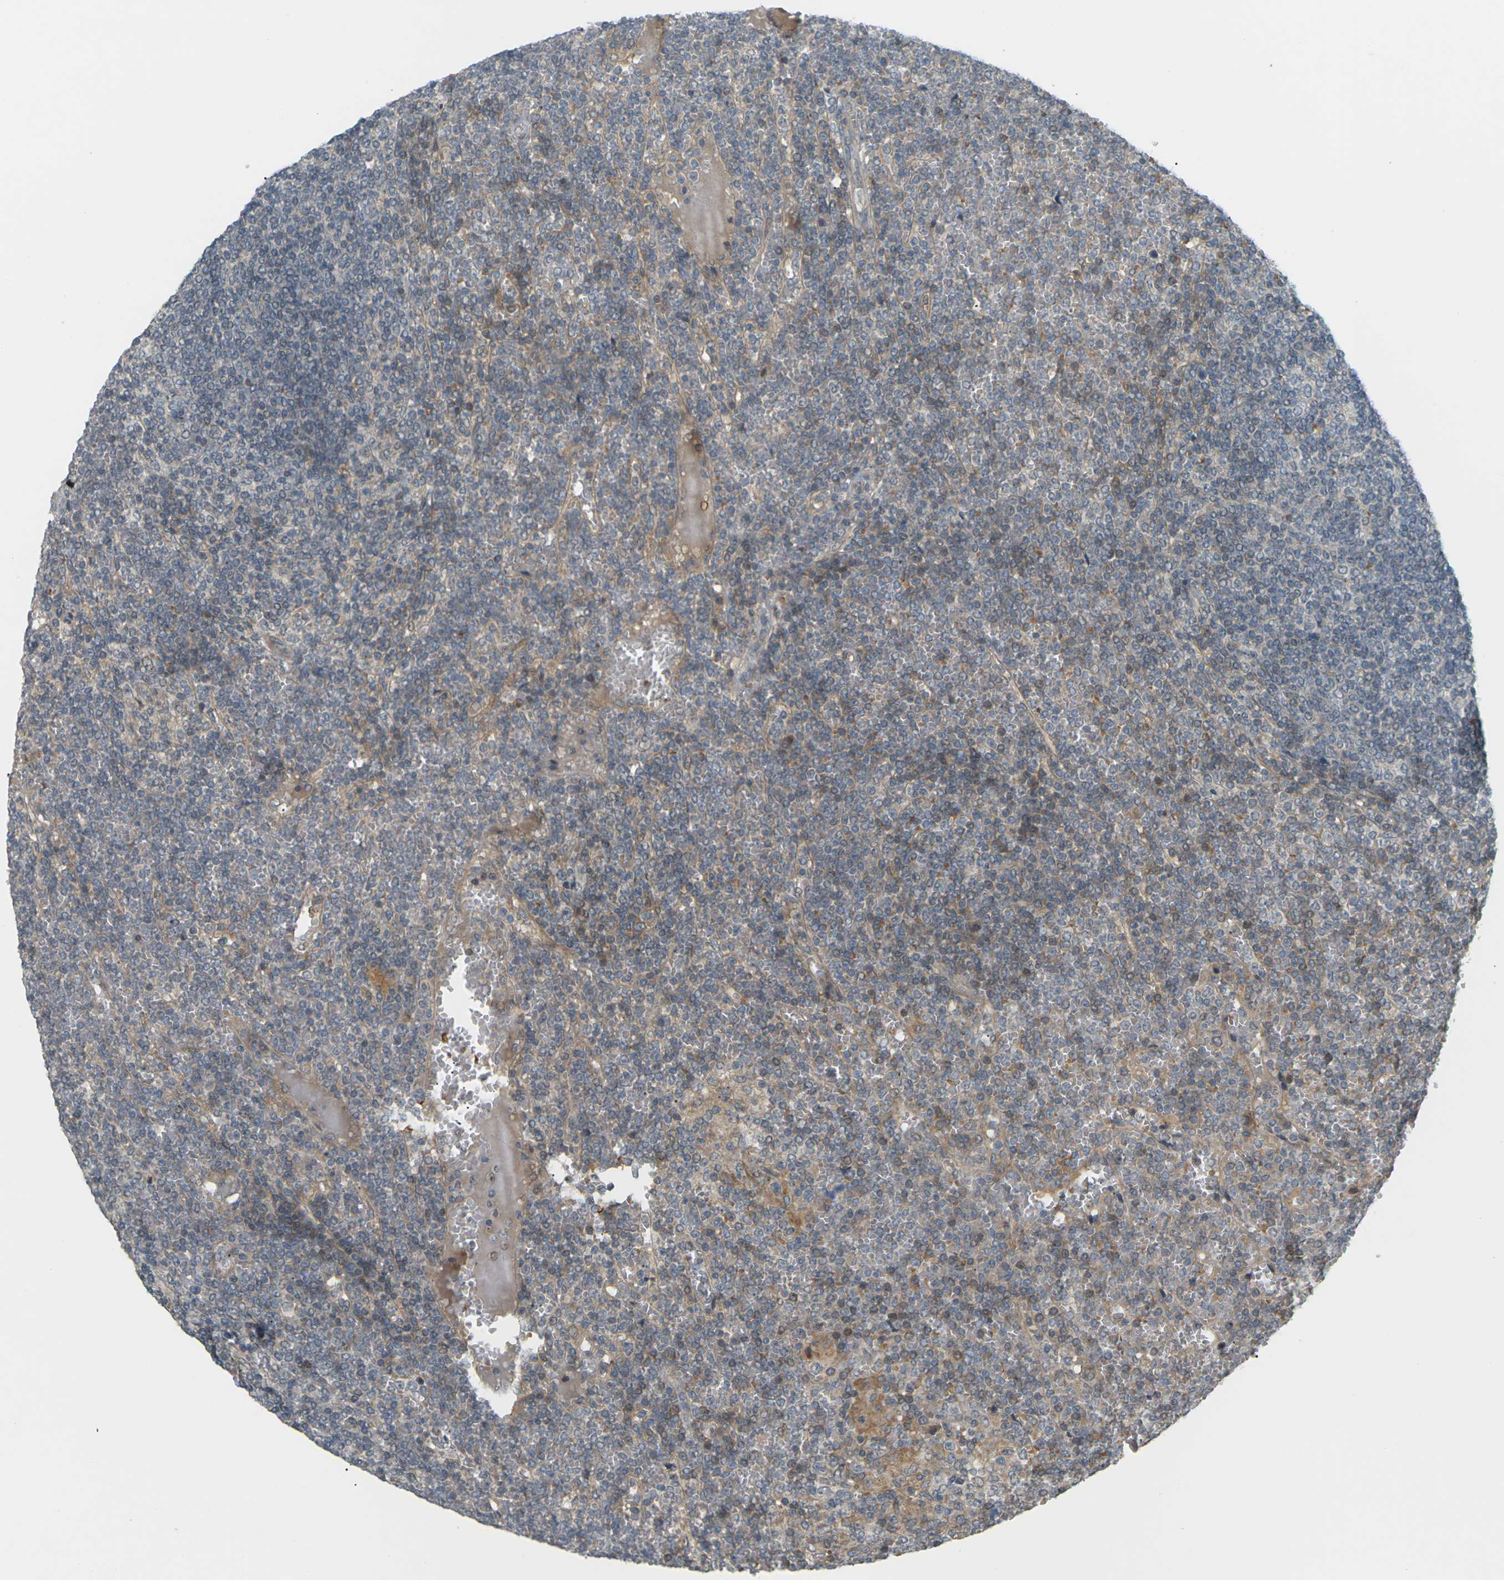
{"staining": {"intensity": "moderate", "quantity": "25%-75%", "location": "cytoplasmic/membranous"}, "tissue": "lymphoma", "cell_type": "Tumor cells", "image_type": "cancer", "snomed": [{"axis": "morphology", "description": "Malignant lymphoma, non-Hodgkin's type, Low grade"}, {"axis": "topography", "description": "Spleen"}], "caption": "Immunohistochemistry (IHC) (DAB (3,3'-diaminobenzidine)) staining of malignant lymphoma, non-Hodgkin's type (low-grade) reveals moderate cytoplasmic/membranous protein expression in approximately 25%-75% of tumor cells.", "gene": "SOCS6", "patient": {"sex": "female", "age": 19}}